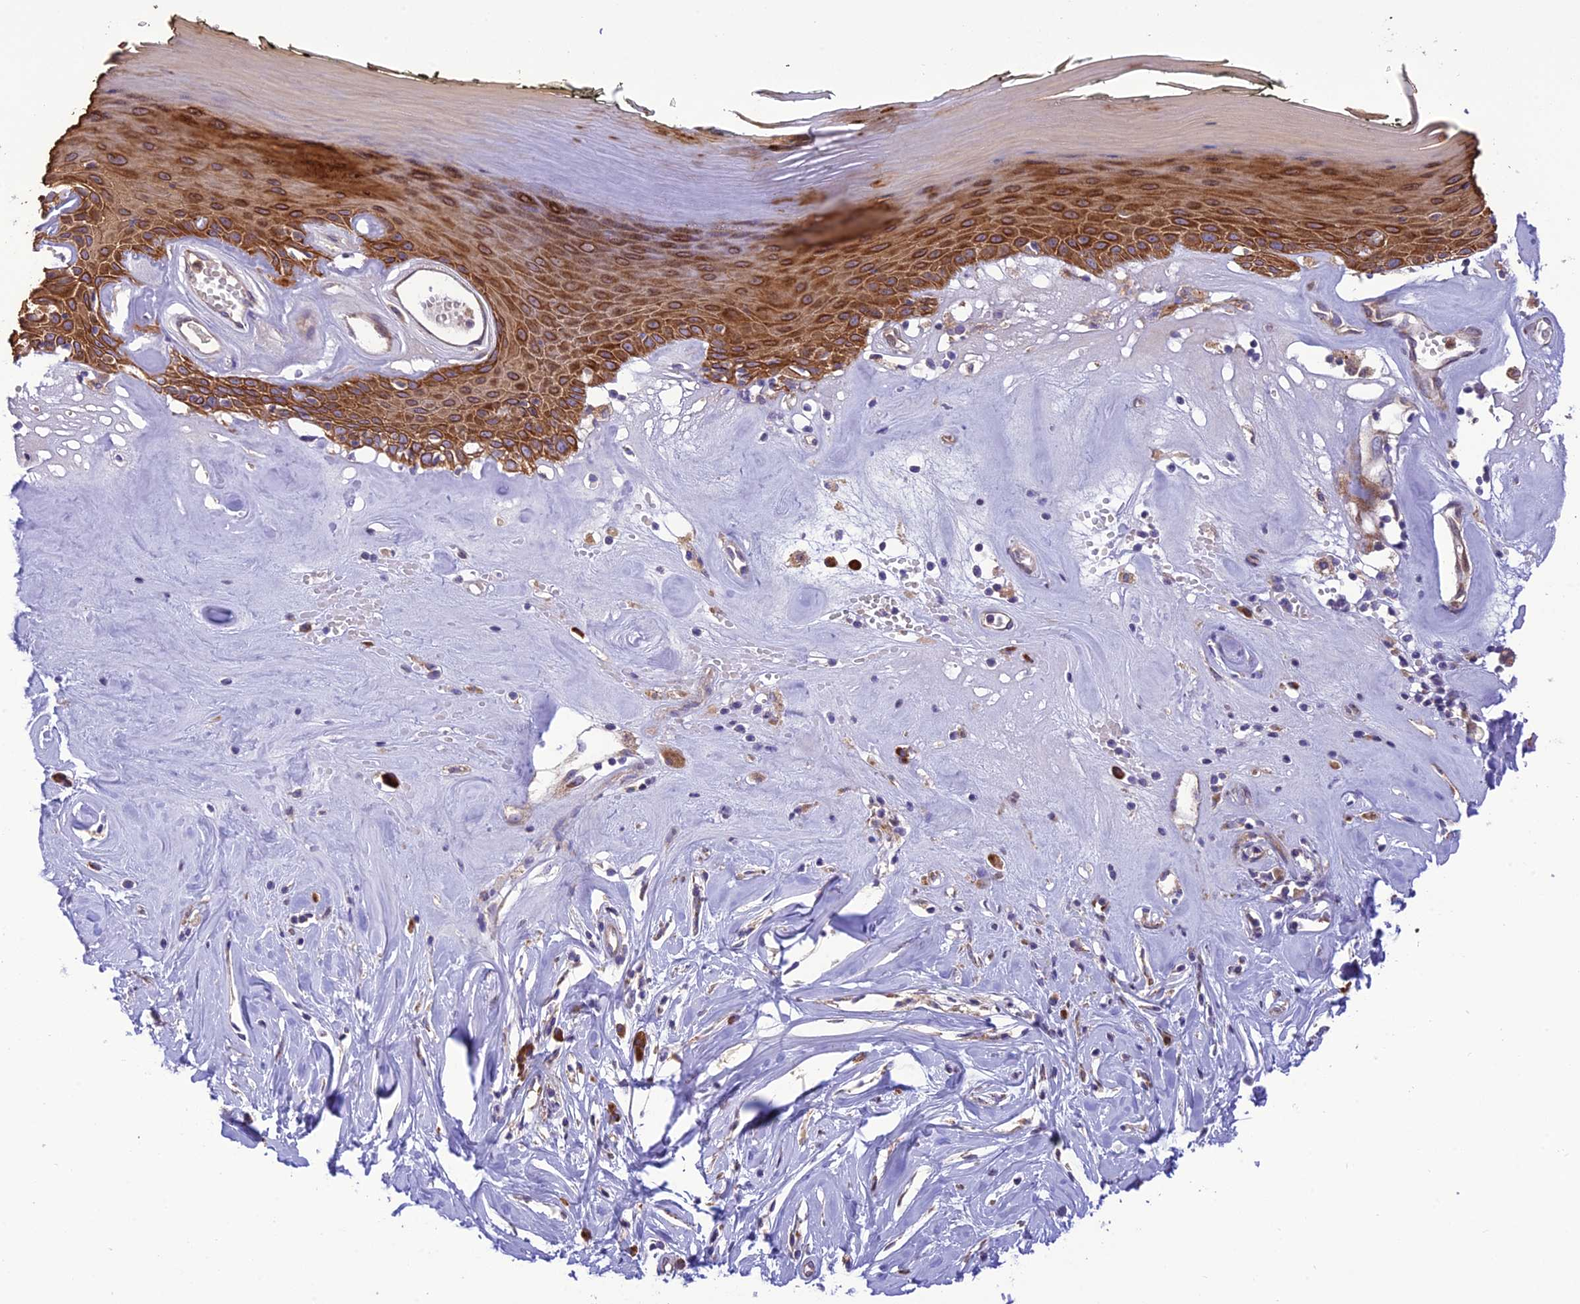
{"staining": {"intensity": "strong", "quantity": ">75%", "location": "cytoplasmic/membranous"}, "tissue": "skin", "cell_type": "Epidermal cells", "image_type": "normal", "snomed": [{"axis": "morphology", "description": "Normal tissue, NOS"}, {"axis": "morphology", "description": "Inflammation, NOS"}, {"axis": "topography", "description": "Vulva"}], "caption": "Immunohistochemical staining of normal skin shows high levels of strong cytoplasmic/membranous staining in approximately >75% of epidermal cells. (brown staining indicates protein expression, while blue staining denotes nuclei).", "gene": "JMY", "patient": {"sex": "female", "age": 84}}